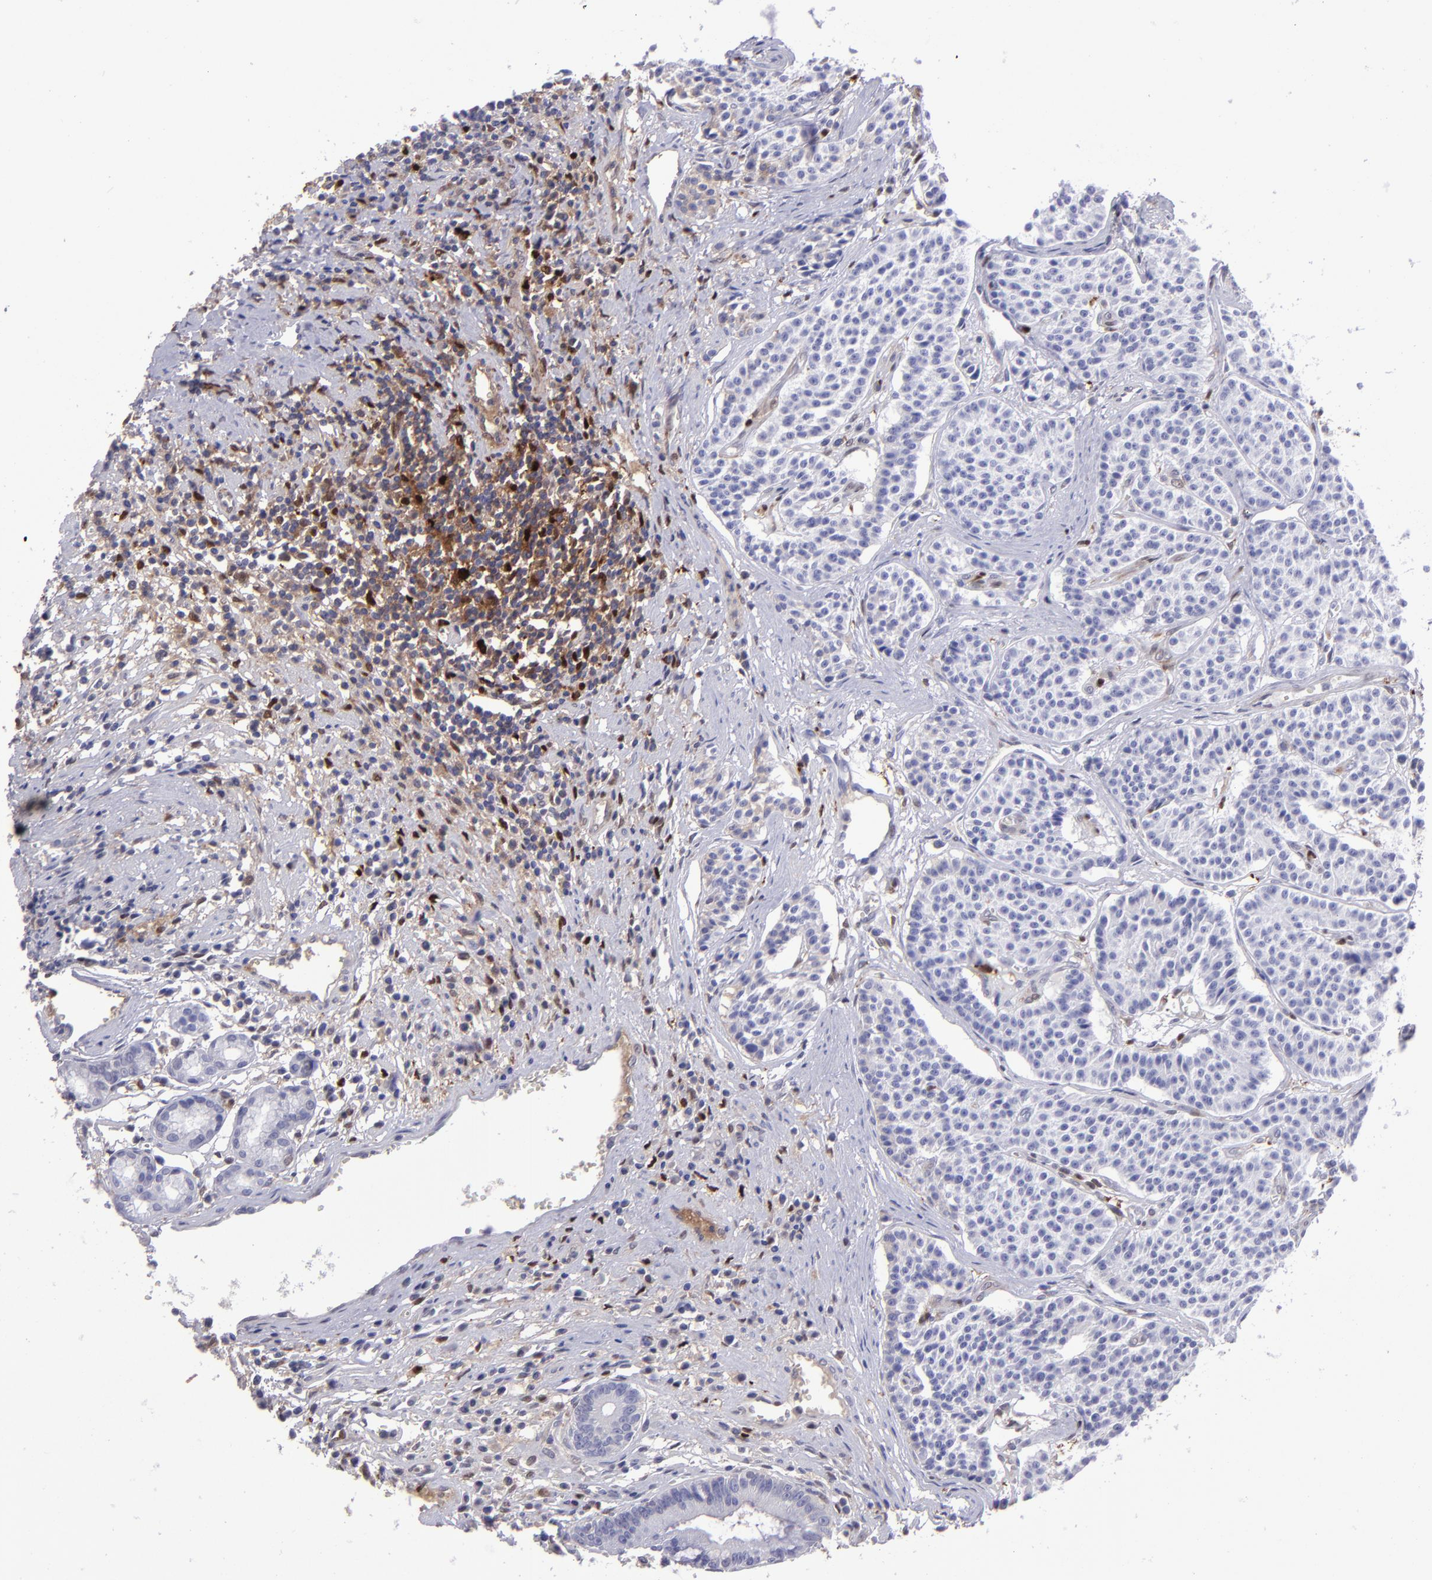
{"staining": {"intensity": "negative", "quantity": "none", "location": "none"}, "tissue": "carcinoid", "cell_type": "Tumor cells", "image_type": "cancer", "snomed": [{"axis": "morphology", "description": "Carcinoid, malignant, NOS"}, {"axis": "topography", "description": "Stomach"}], "caption": "Tumor cells show no significant staining in malignant carcinoid. (DAB (3,3'-diaminobenzidine) immunohistochemistry (IHC) visualized using brightfield microscopy, high magnification).", "gene": "TYMP", "patient": {"sex": "female", "age": 76}}